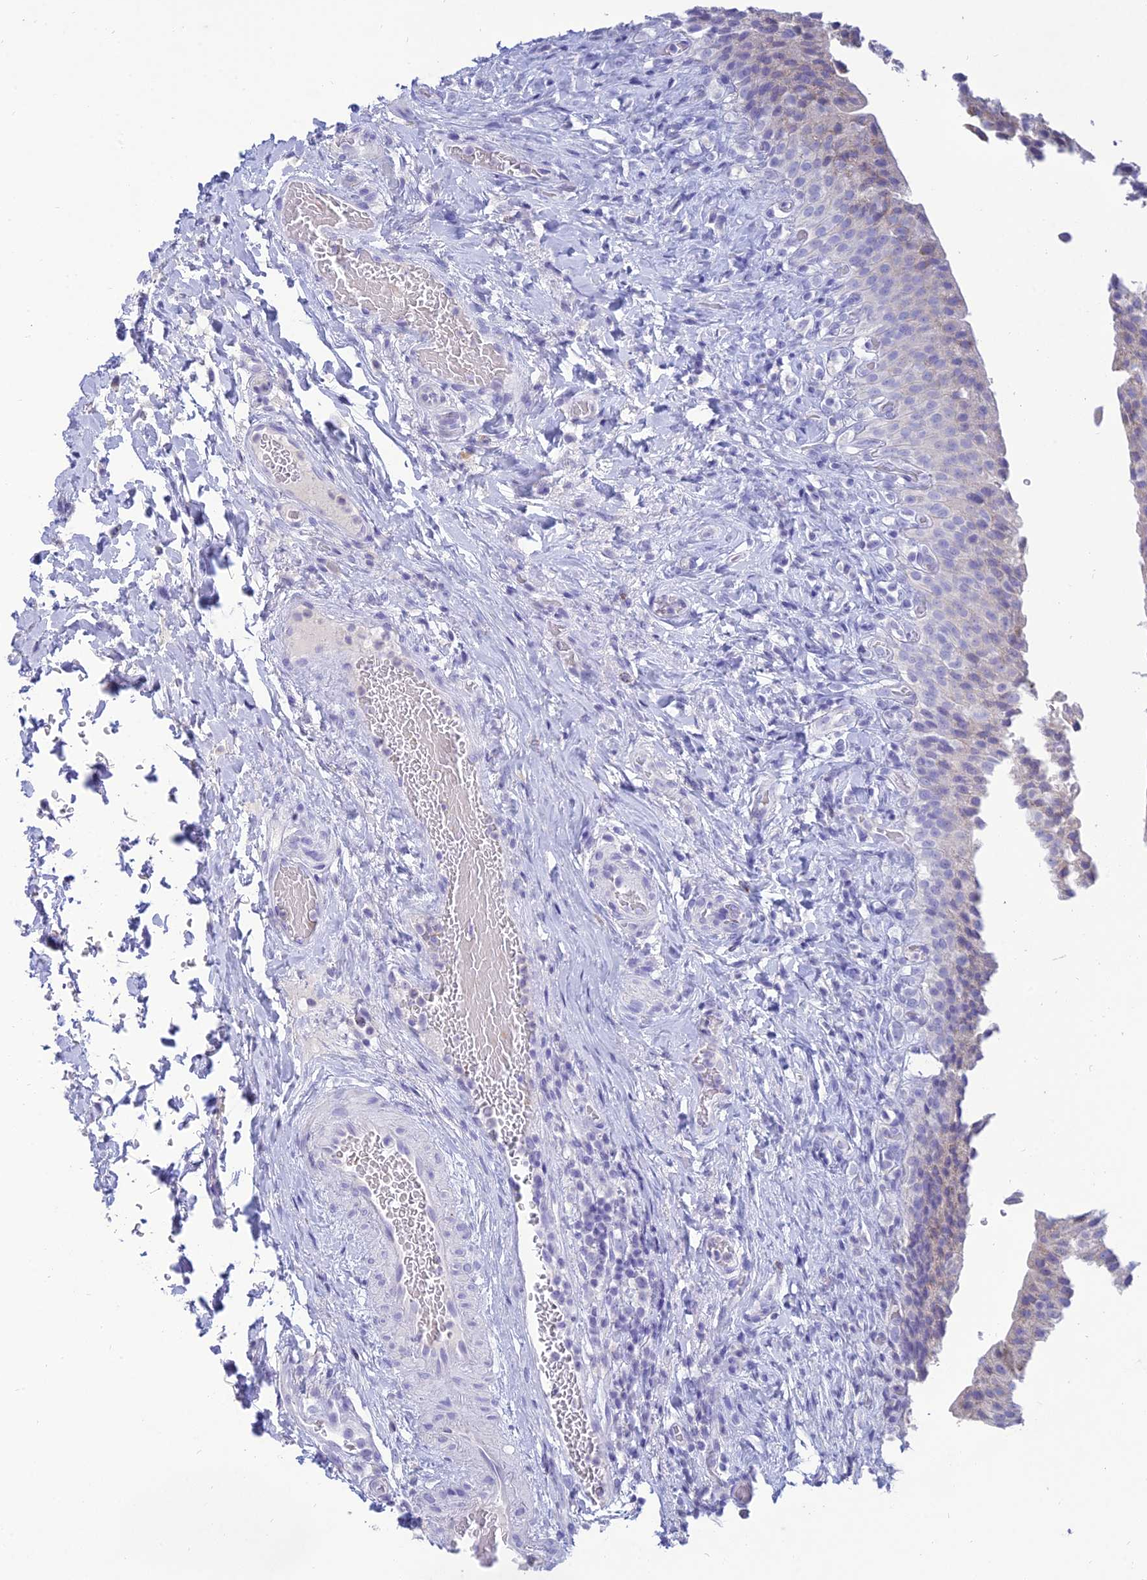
{"staining": {"intensity": "negative", "quantity": "none", "location": "none"}, "tissue": "urinary bladder", "cell_type": "Urothelial cells", "image_type": "normal", "snomed": [{"axis": "morphology", "description": "Normal tissue, NOS"}, {"axis": "morphology", "description": "Inflammation, NOS"}, {"axis": "topography", "description": "Urinary bladder"}], "caption": "Urothelial cells are negative for protein expression in unremarkable human urinary bladder. (DAB (3,3'-diaminobenzidine) IHC with hematoxylin counter stain).", "gene": "MAL2", "patient": {"sex": "male", "age": 64}}